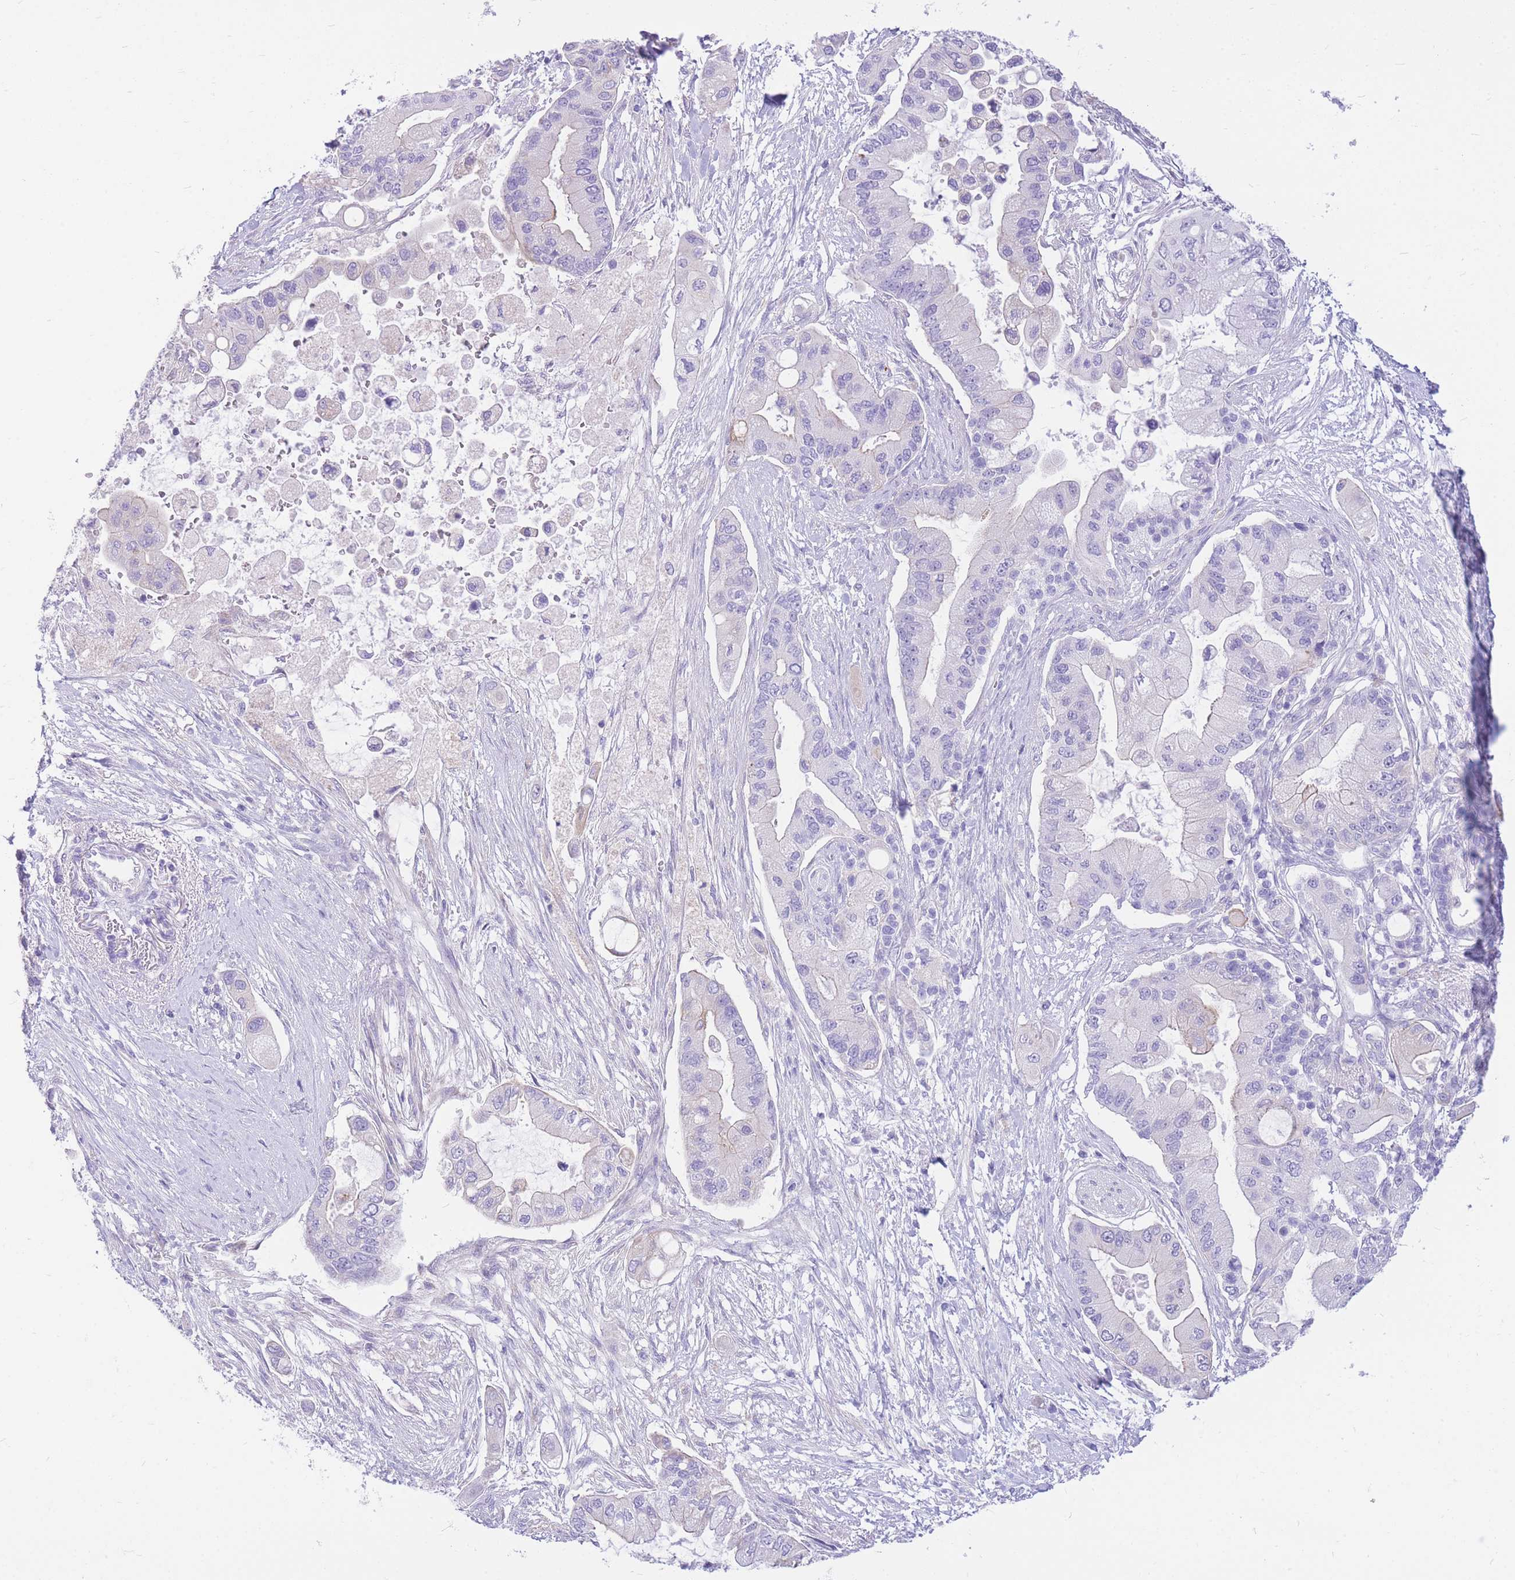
{"staining": {"intensity": "negative", "quantity": "none", "location": "none"}, "tissue": "pancreatic cancer", "cell_type": "Tumor cells", "image_type": "cancer", "snomed": [{"axis": "morphology", "description": "Adenocarcinoma, NOS"}, {"axis": "topography", "description": "Pancreas"}], "caption": "High power microscopy image of an immunohistochemistry (IHC) image of adenocarcinoma (pancreatic), revealing no significant positivity in tumor cells.", "gene": "ZNF311", "patient": {"sex": "male", "age": 57}}